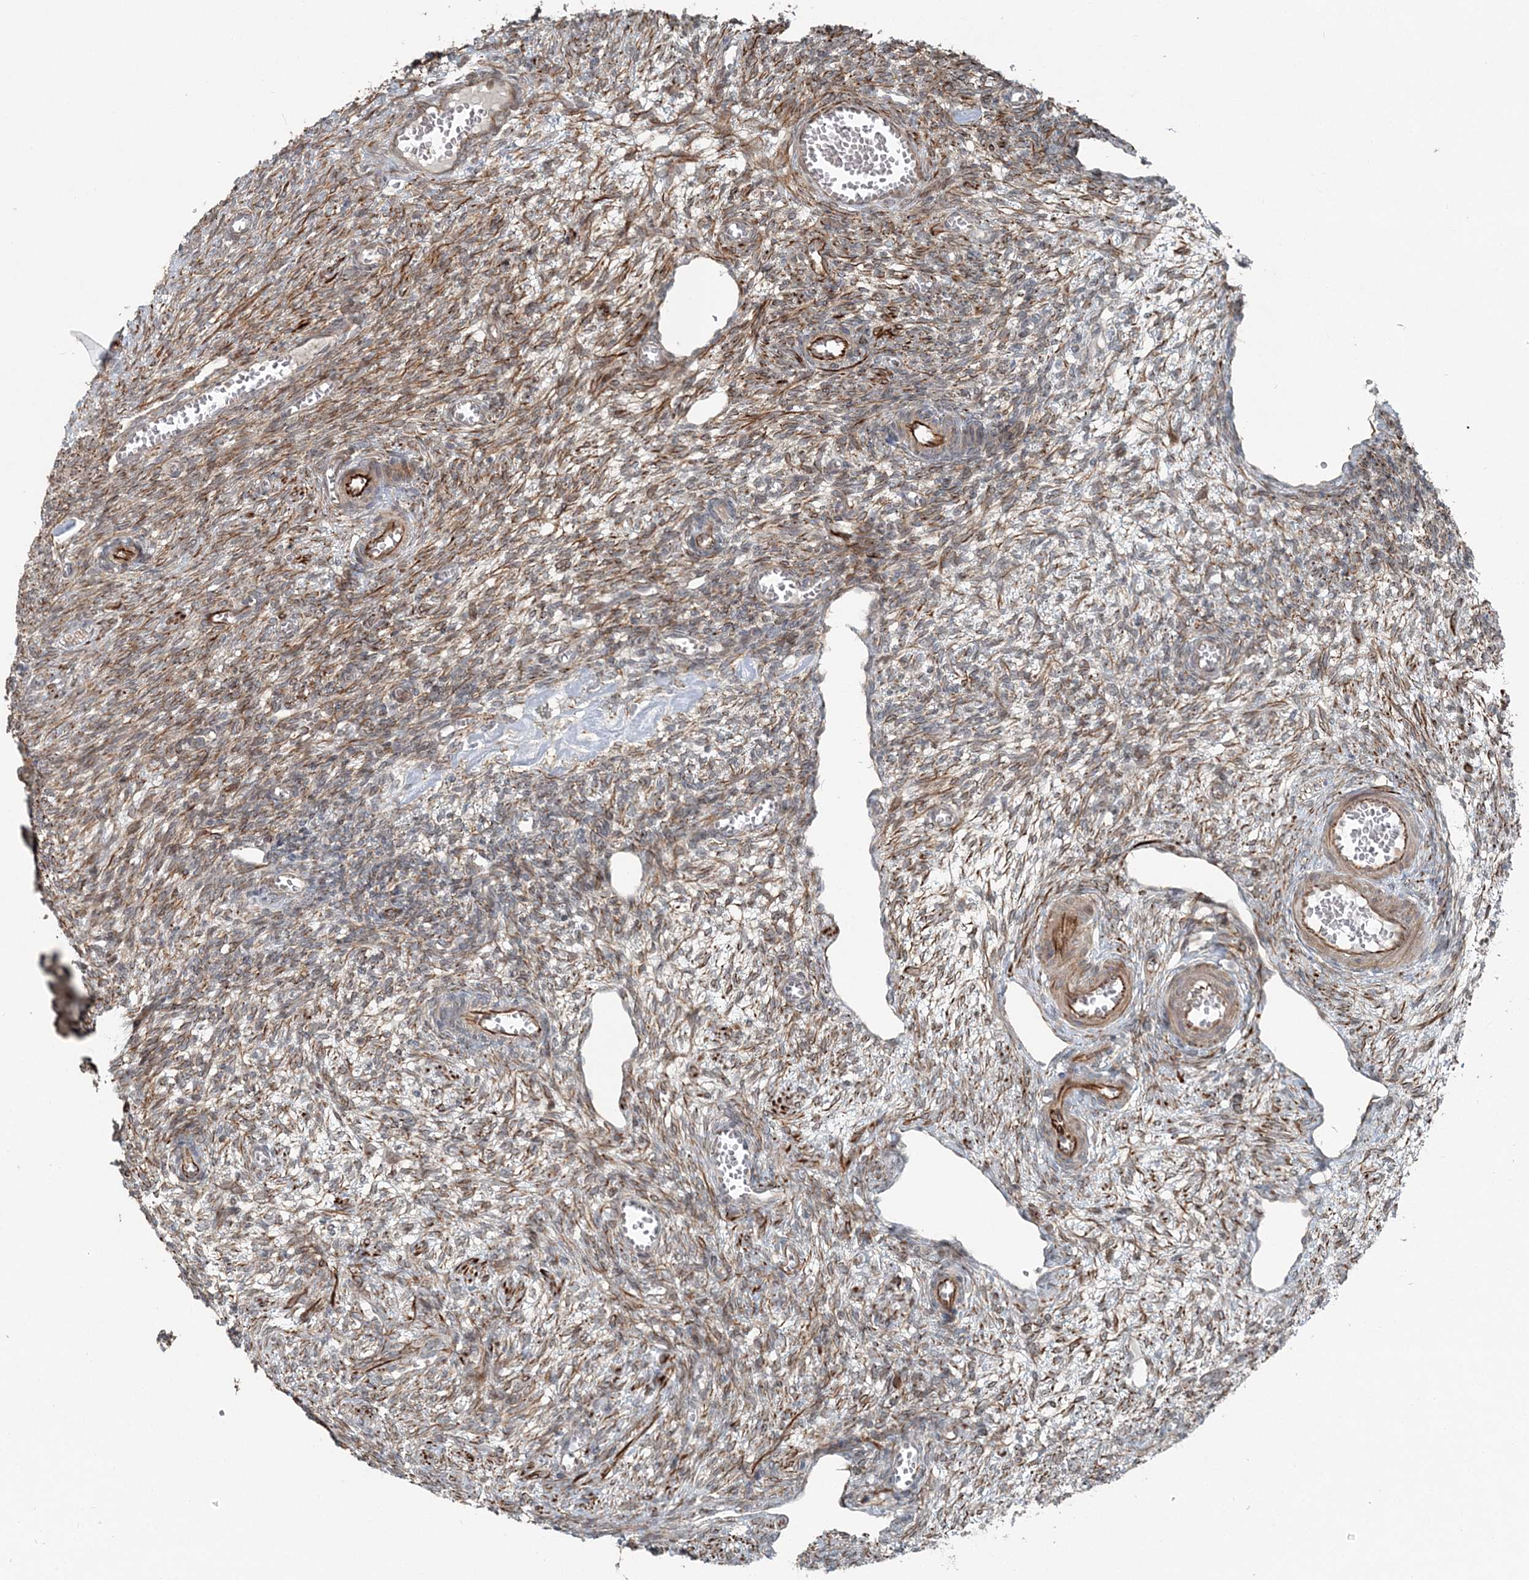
{"staining": {"intensity": "moderate", "quantity": "25%-75%", "location": "cytoplasmic/membranous"}, "tissue": "ovary", "cell_type": "Ovarian stroma cells", "image_type": "normal", "snomed": [{"axis": "morphology", "description": "Normal tissue, NOS"}, {"axis": "topography", "description": "Ovary"}], "caption": "Normal ovary exhibits moderate cytoplasmic/membranous positivity in about 25%-75% of ovarian stroma cells, visualized by immunohistochemistry.", "gene": "FBXL17", "patient": {"sex": "female", "age": 27}}